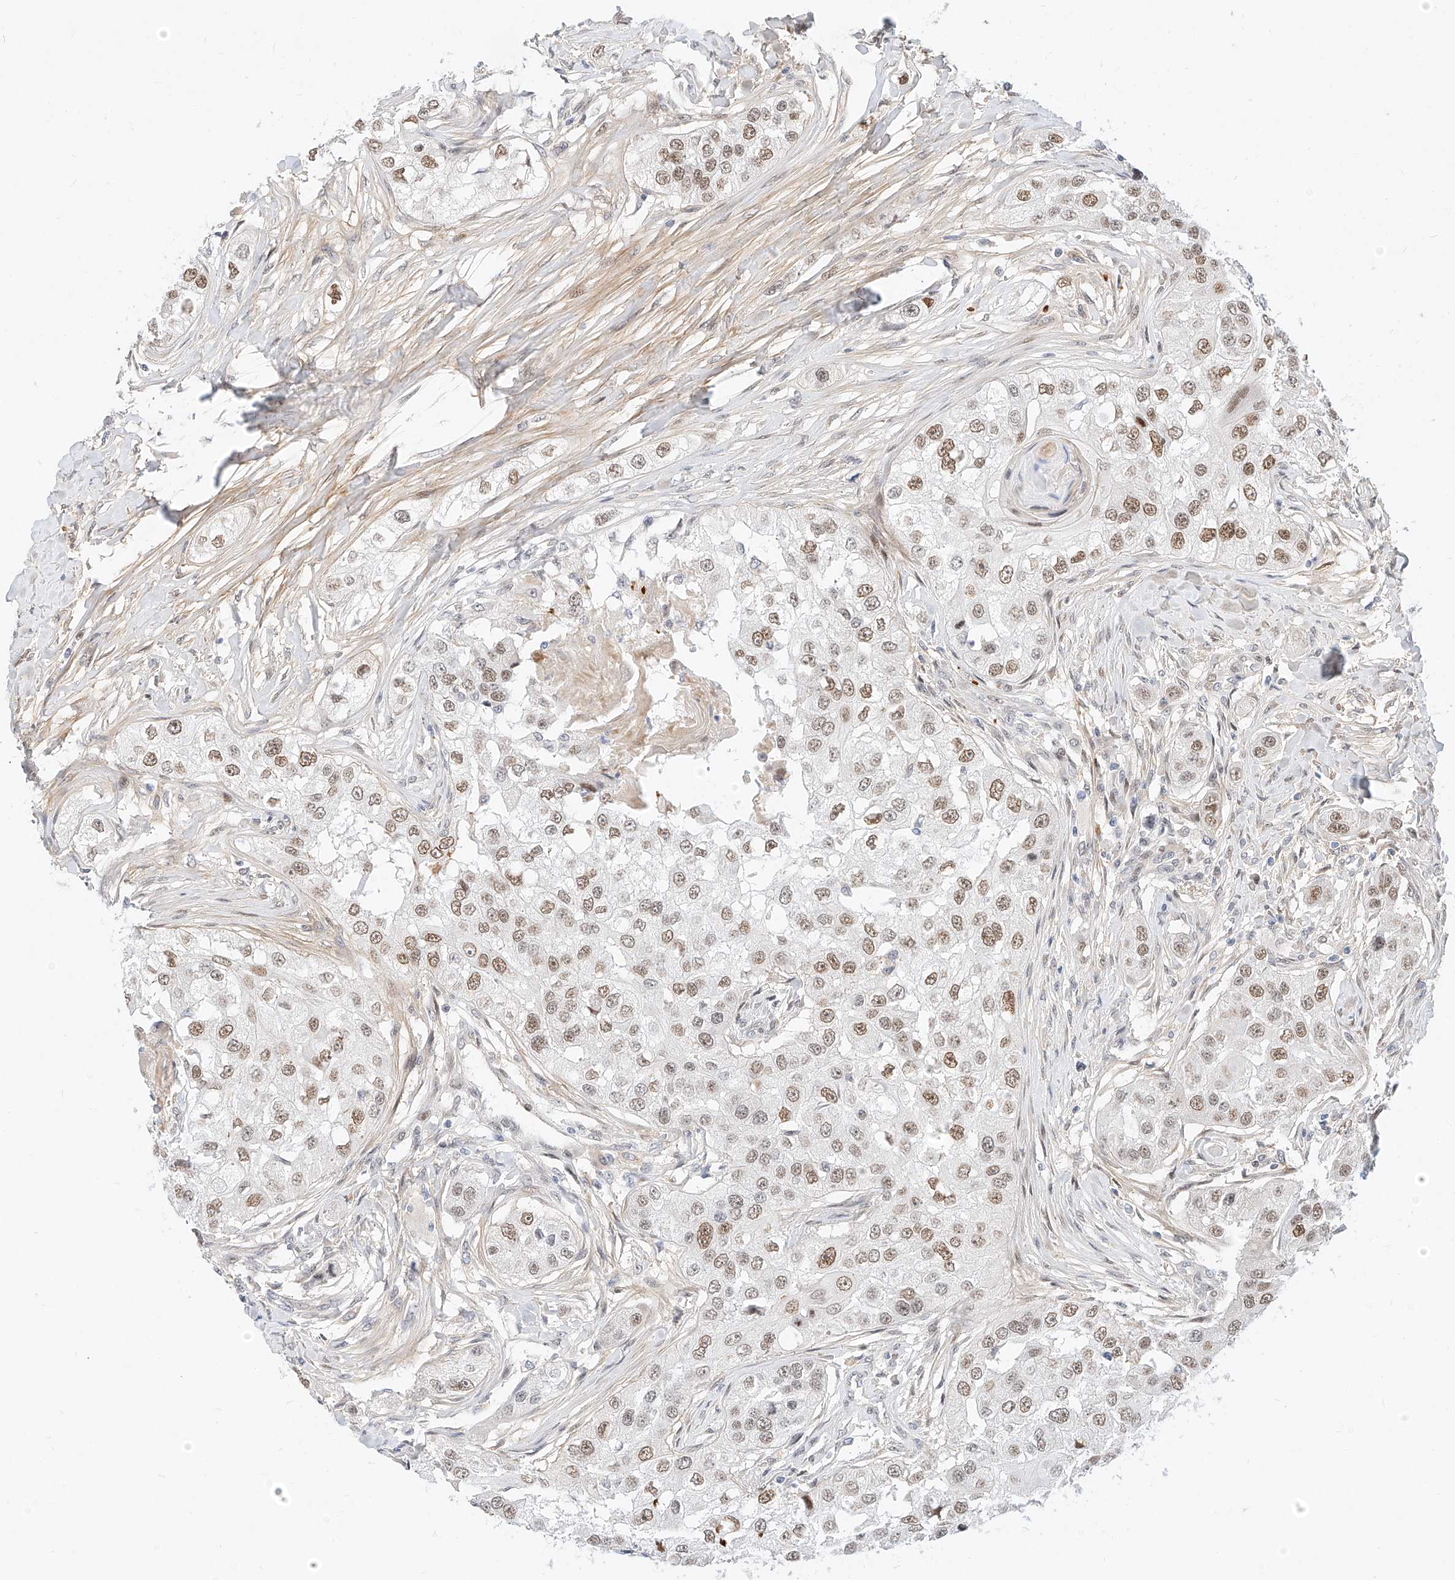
{"staining": {"intensity": "moderate", "quantity": ">75%", "location": "nuclear"}, "tissue": "head and neck cancer", "cell_type": "Tumor cells", "image_type": "cancer", "snomed": [{"axis": "morphology", "description": "Normal tissue, NOS"}, {"axis": "morphology", "description": "Squamous cell carcinoma, NOS"}, {"axis": "topography", "description": "Skeletal muscle"}, {"axis": "topography", "description": "Head-Neck"}], "caption": "Immunohistochemical staining of human head and neck cancer demonstrates medium levels of moderate nuclear protein staining in about >75% of tumor cells. The protein of interest is shown in brown color, while the nuclei are stained blue.", "gene": "CBX8", "patient": {"sex": "male", "age": 51}}